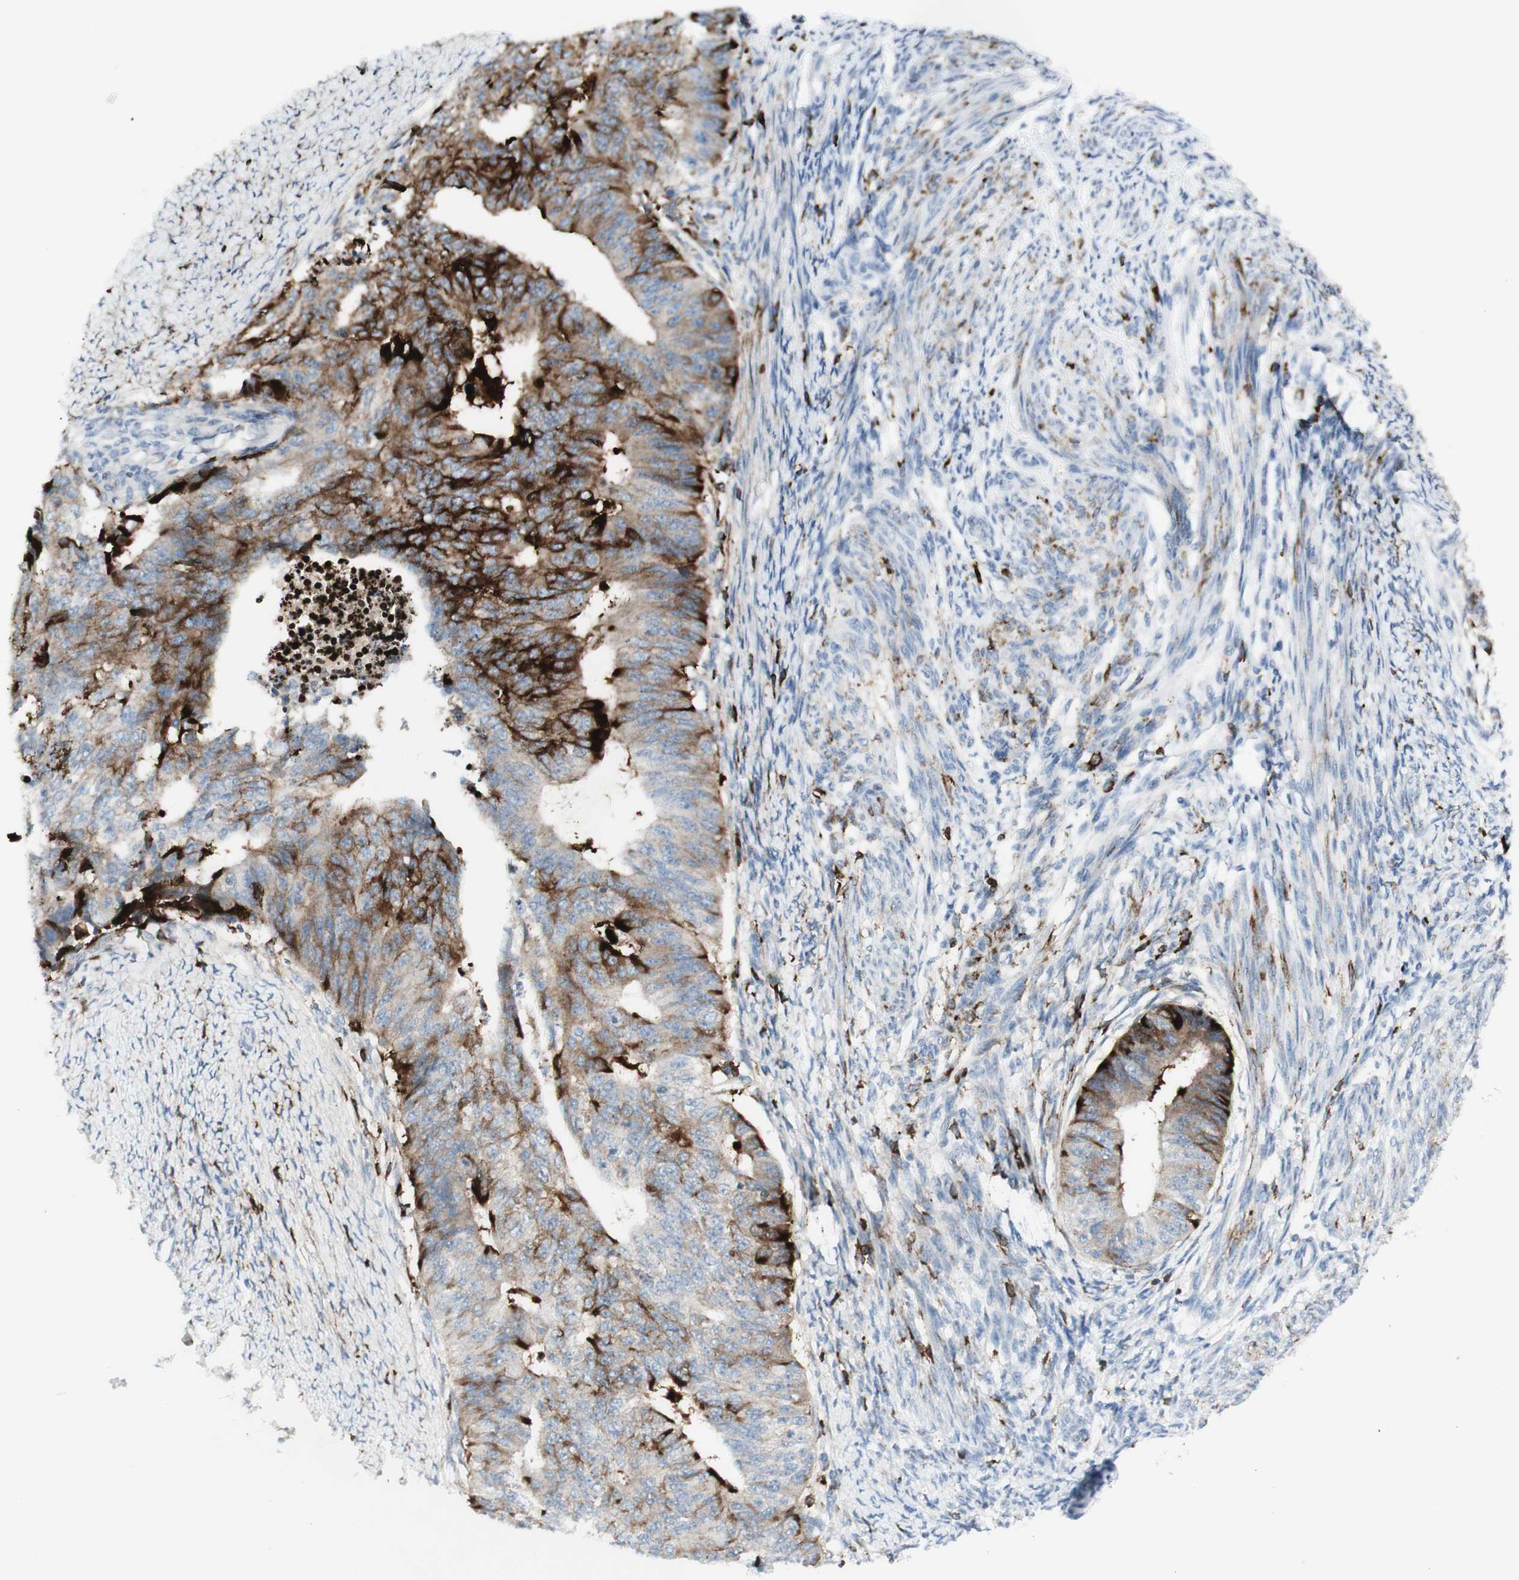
{"staining": {"intensity": "strong", "quantity": "25%-75%", "location": "cytoplasmic/membranous"}, "tissue": "endometrial cancer", "cell_type": "Tumor cells", "image_type": "cancer", "snomed": [{"axis": "morphology", "description": "Adenocarcinoma, NOS"}, {"axis": "topography", "description": "Endometrium"}], "caption": "A high amount of strong cytoplasmic/membranous positivity is appreciated in approximately 25%-75% of tumor cells in adenocarcinoma (endometrial) tissue. Nuclei are stained in blue.", "gene": "MDK", "patient": {"sex": "female", "age": 32}}